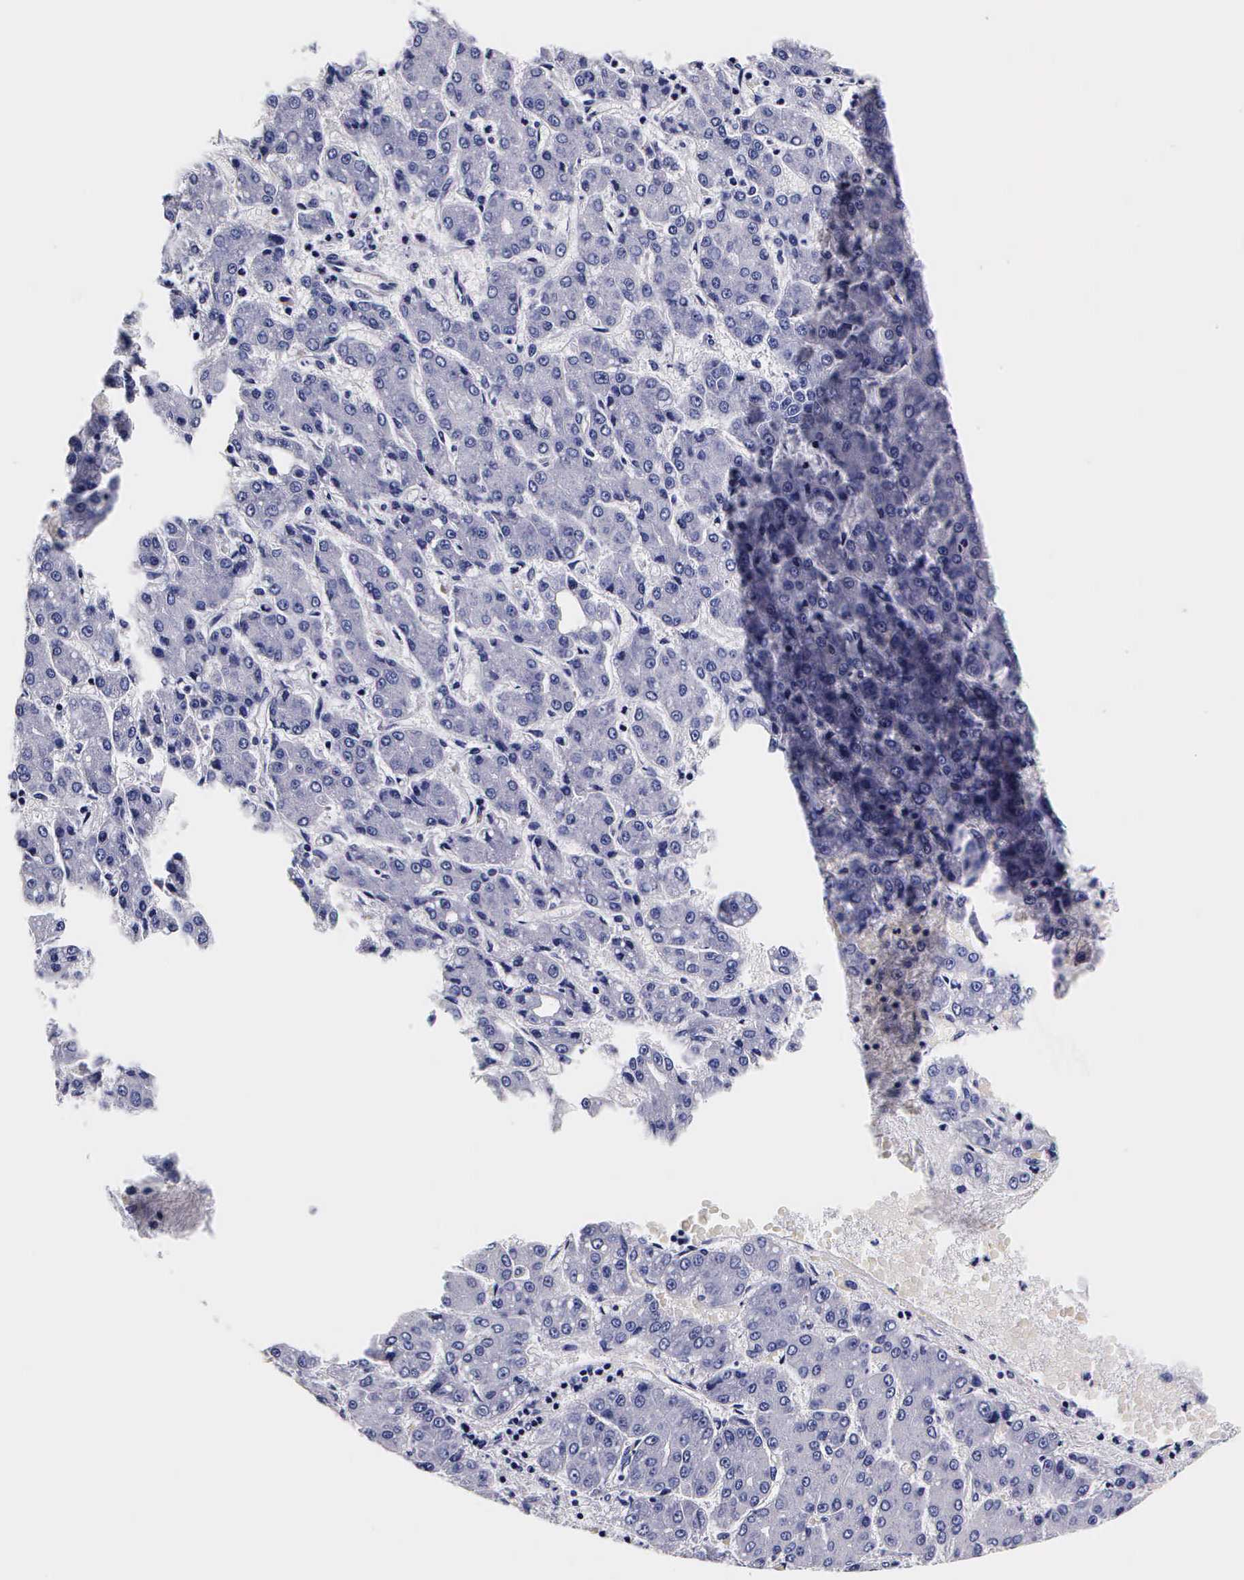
{"staining": {"intensity": "negative", "quantity": "none", "location": "none"}, "tissue": "liver cancer", "cell_type": "Tumor cells", "image_type": "cancer", "snomed": [{"axis": "morphology", "description": "Carcinoma, Hepatocellular, NOS"}, {"axis": "topography", "description": "Liver"}], "caption": "High power microscopy histopathology image of an immunohistochemistry photomicrograph of hepatocellular carcinoma (liver), revealing no significant expression in tumor cells.", "gene": "IAPP", "patient": {"sex": "male", "age": 69}}